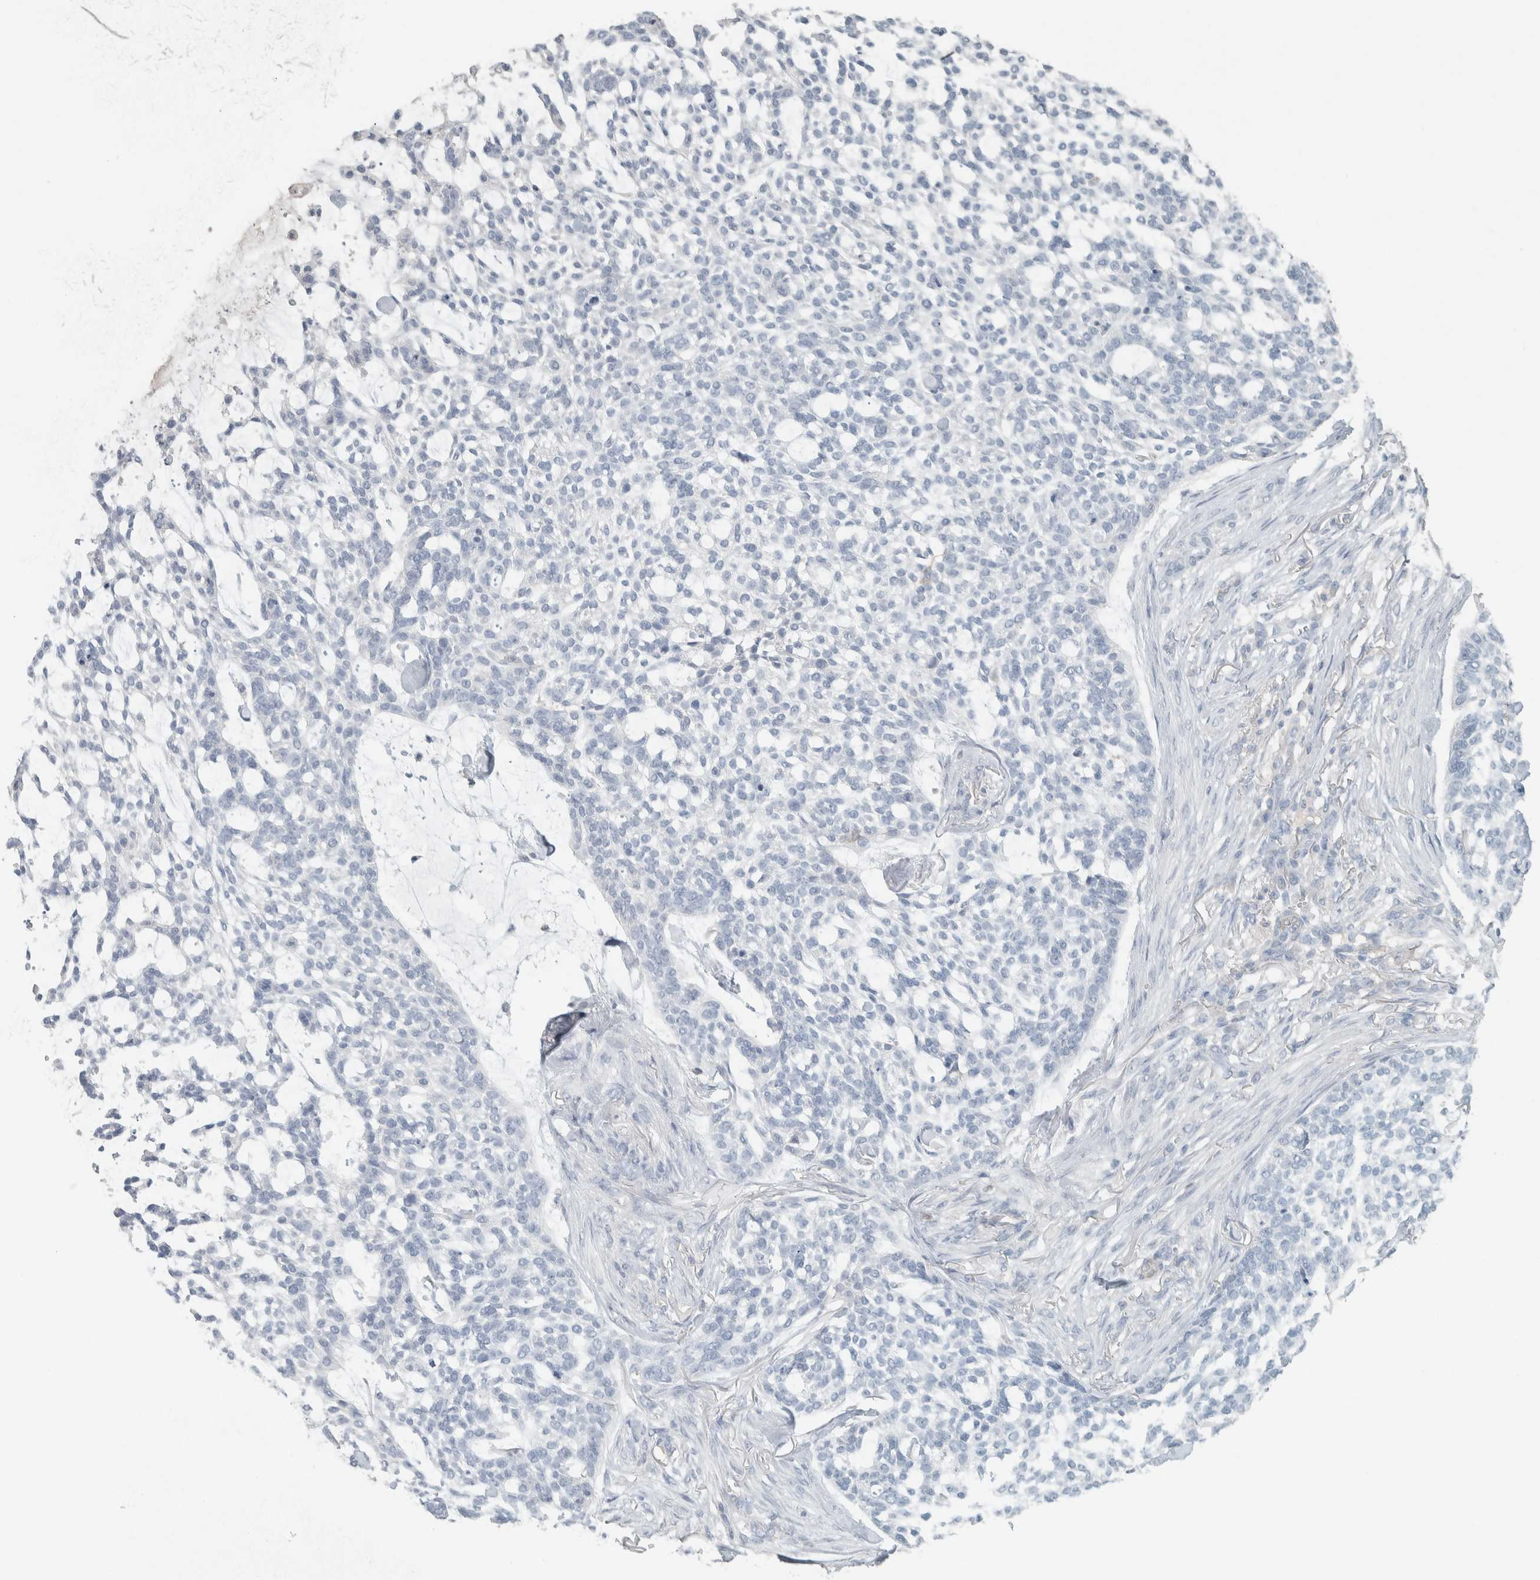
{"staining": {"intensity": "negative", "quantity": "none", "location": "none"}, "tissue": "skin cancer", "cell_type": "Tumor cells", "image_type": "cancer", "snomed": [{"axis": "morphology", "description": "Basal cell carcinoma"}, {"axis": "topography", "description": "Skin"}], "caption": "Tumor cells are negative for brown protein staining in basal cell carcinoma (skin).", "gene": "SCIN", "patient": {"sex": "female", "age": 64}}